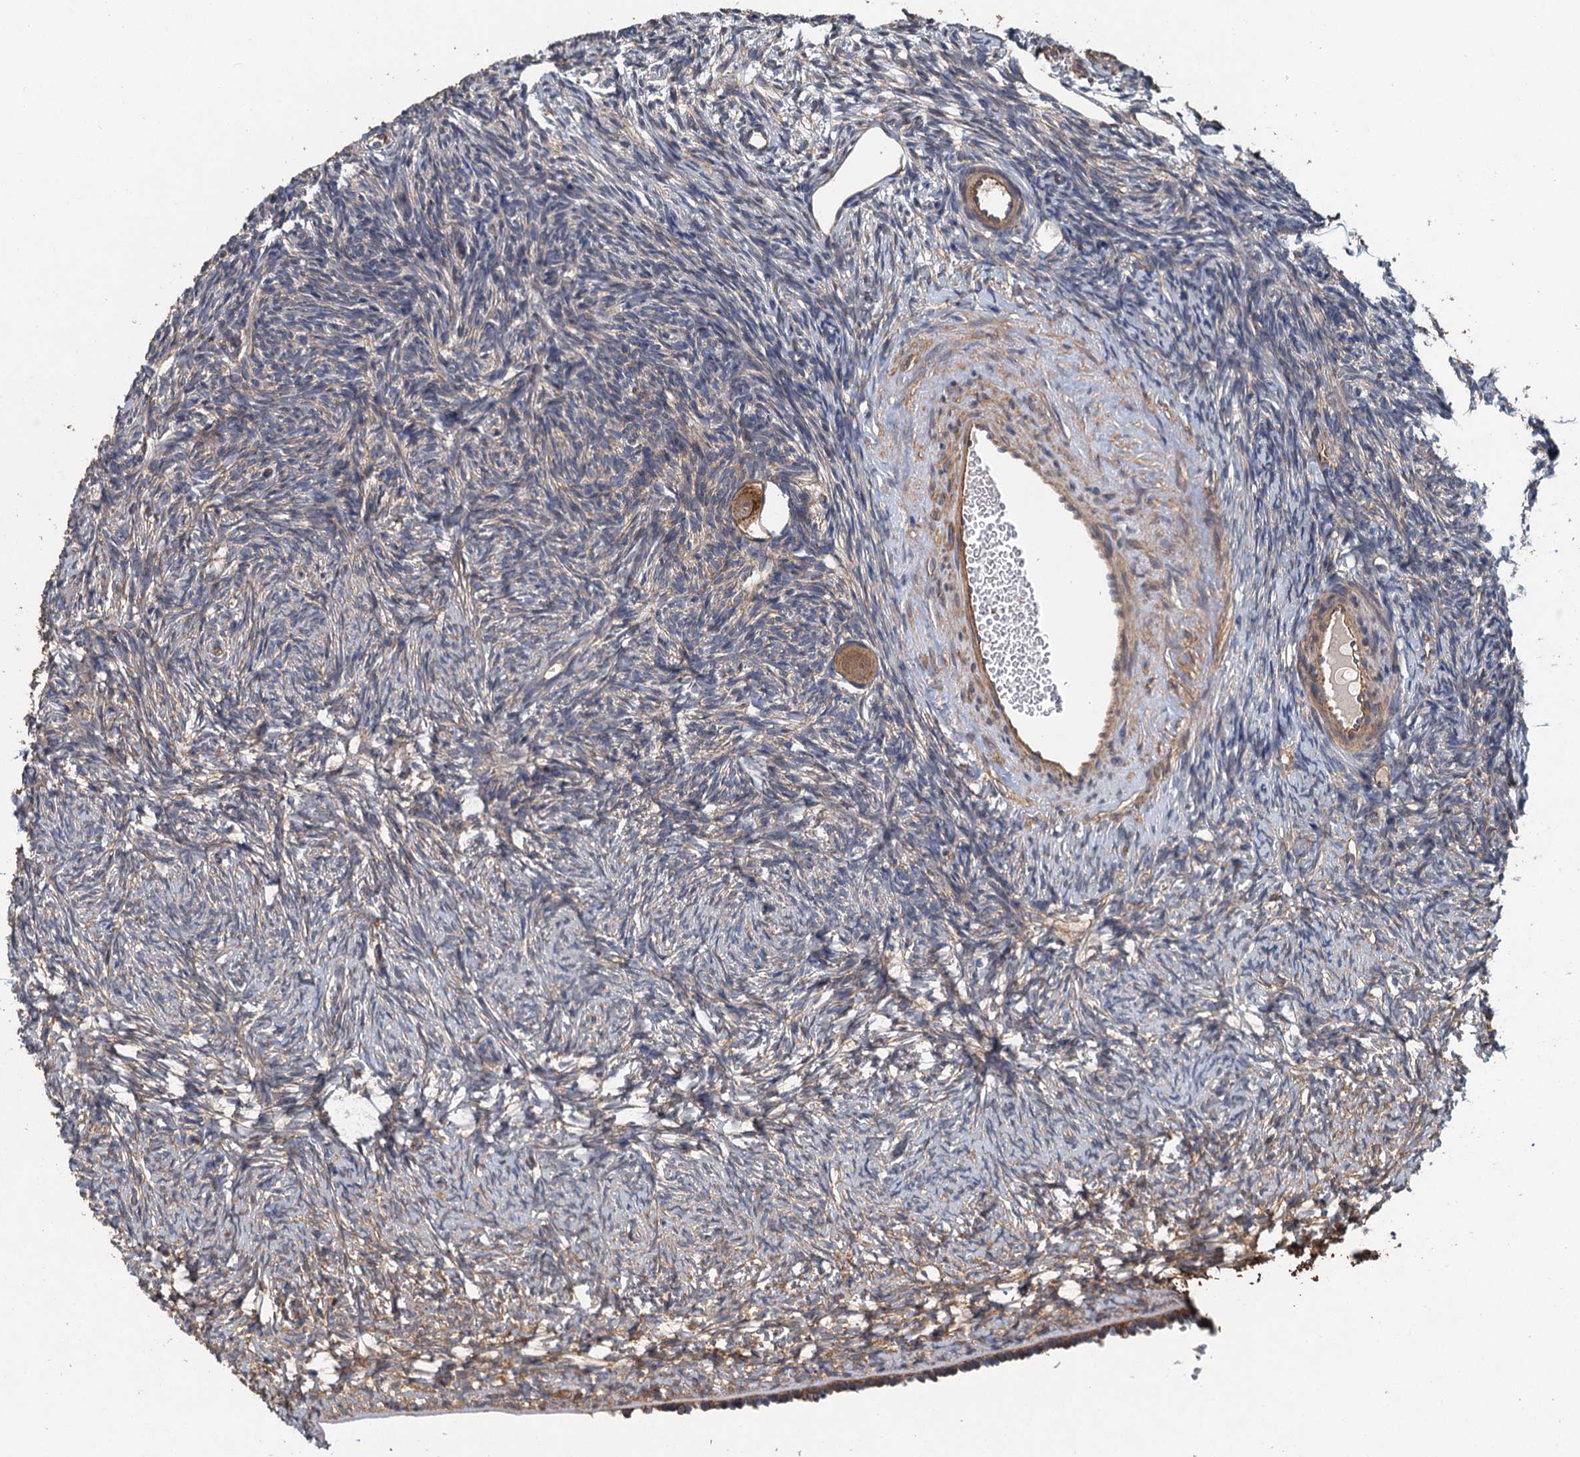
{"staining": {"intensity": "moderate", "quantity": ">75%", "location": "cytoplasmic/membranous"}, "tissue": "ovary", "cell_type": "Follicle cells", "image_type": "normal", "snomed": [{"axis": "morphology", "description": "Normal tissue, NOS"}, {"axis": "topography", "description": "Ovary"}], "caption": "Moderate cytoplasmic/membranous protein staining is present in about >75% of follicle cells in ovary. Immunohistochemistry stains the protein in brown and the nuclei are stained blue.", "gene": "MEAK7", "patient": {"sex": "female", "age": 34}}